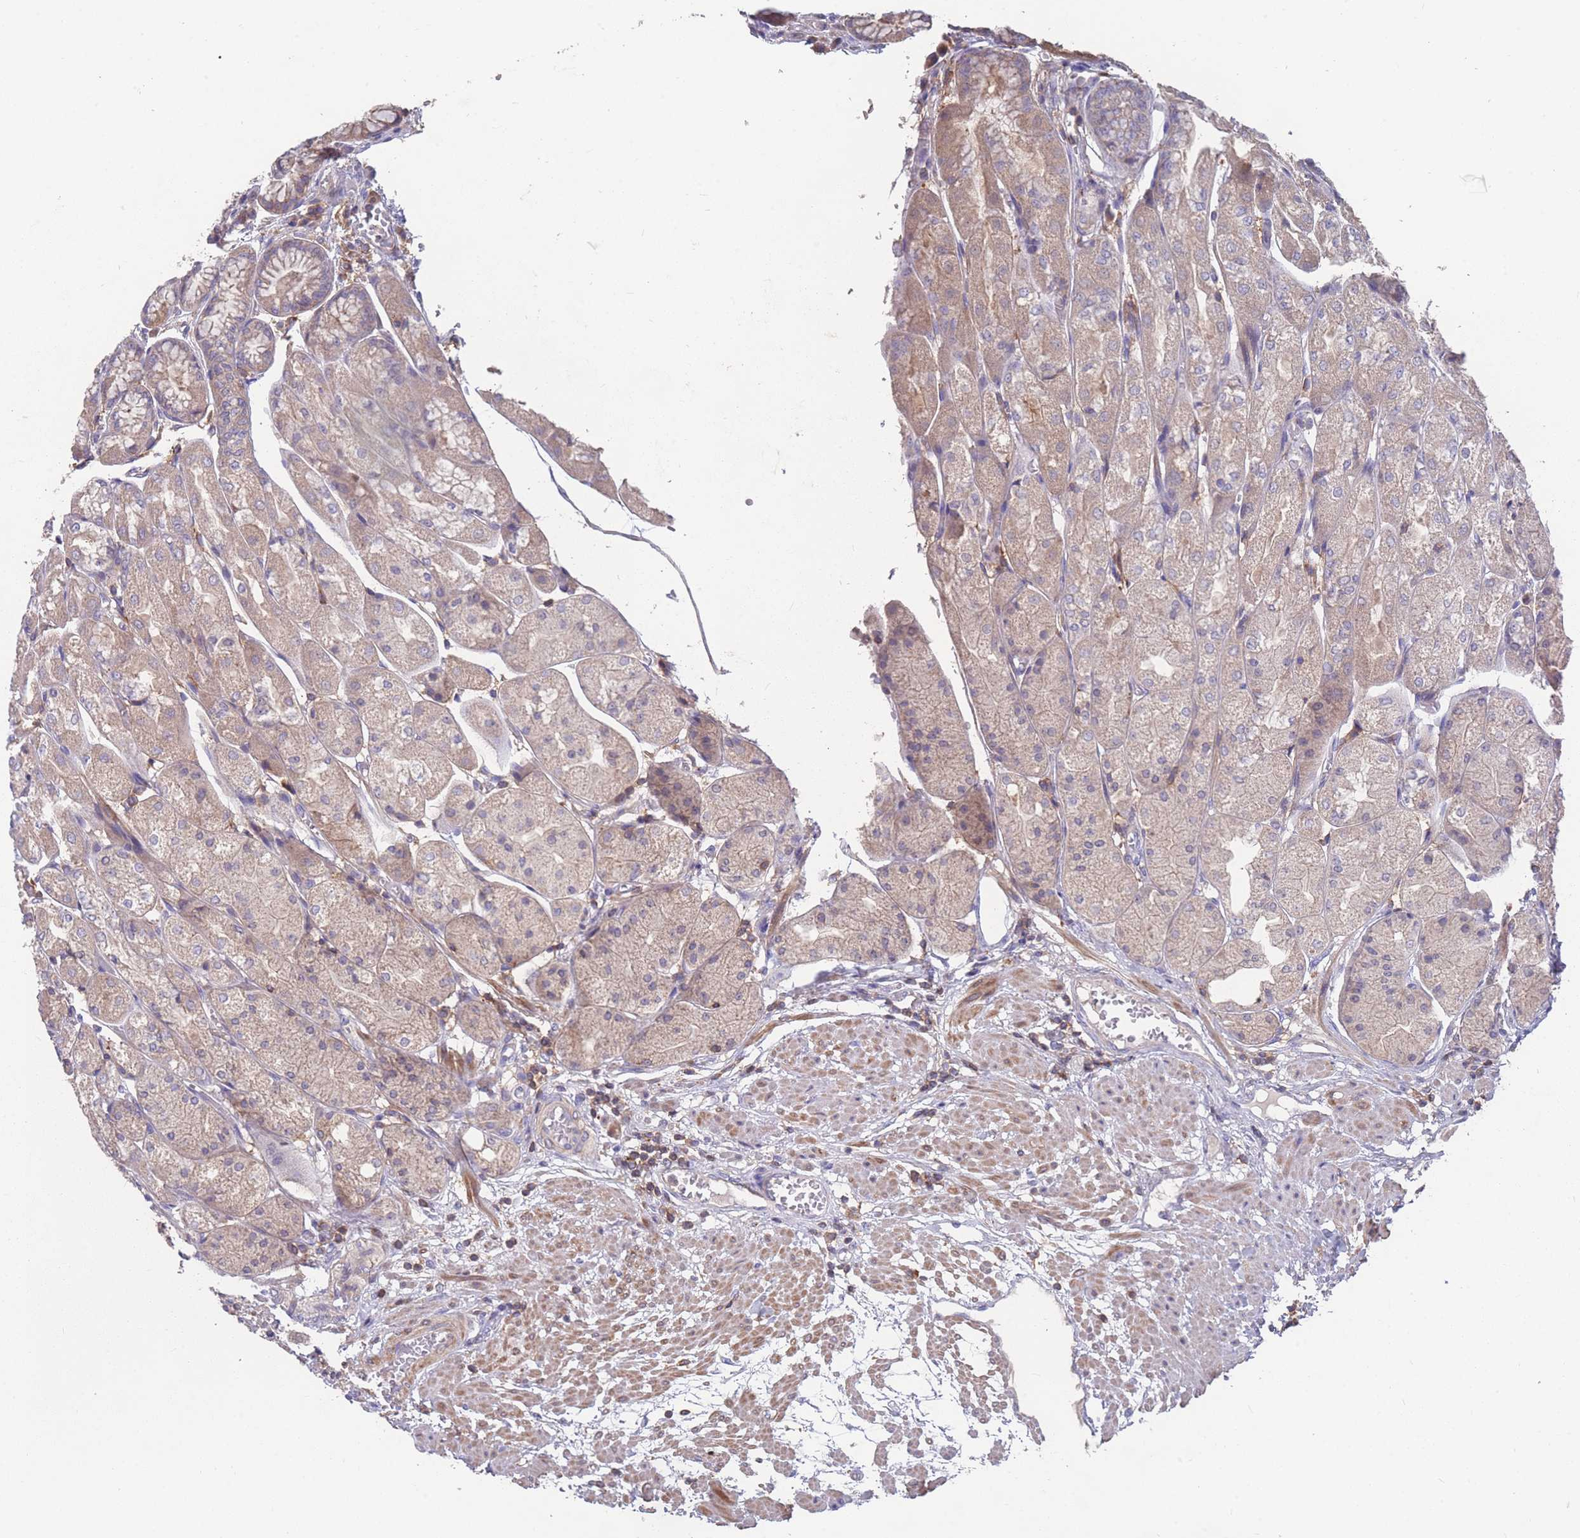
{"staining": {"intensity": "weak", "quantity": "25%-75%", "location": "cytoplasmic/membranous"}, "tissue": "stomach", "cell_type": "Glandular cells", "image_type": "normal", "snomed": [{"axis": "morphology", "description": "Normal tissue, NOS"}, {"axis": "topography", "description": "Stomach, upper"}], "caption": "Stomach stained with IHC shows weak cytoplasmic/membranous positivity in about 25%-75% of glandular cells.", "gene": "CD33", "patient": {"sex": "male", "age": 72}}